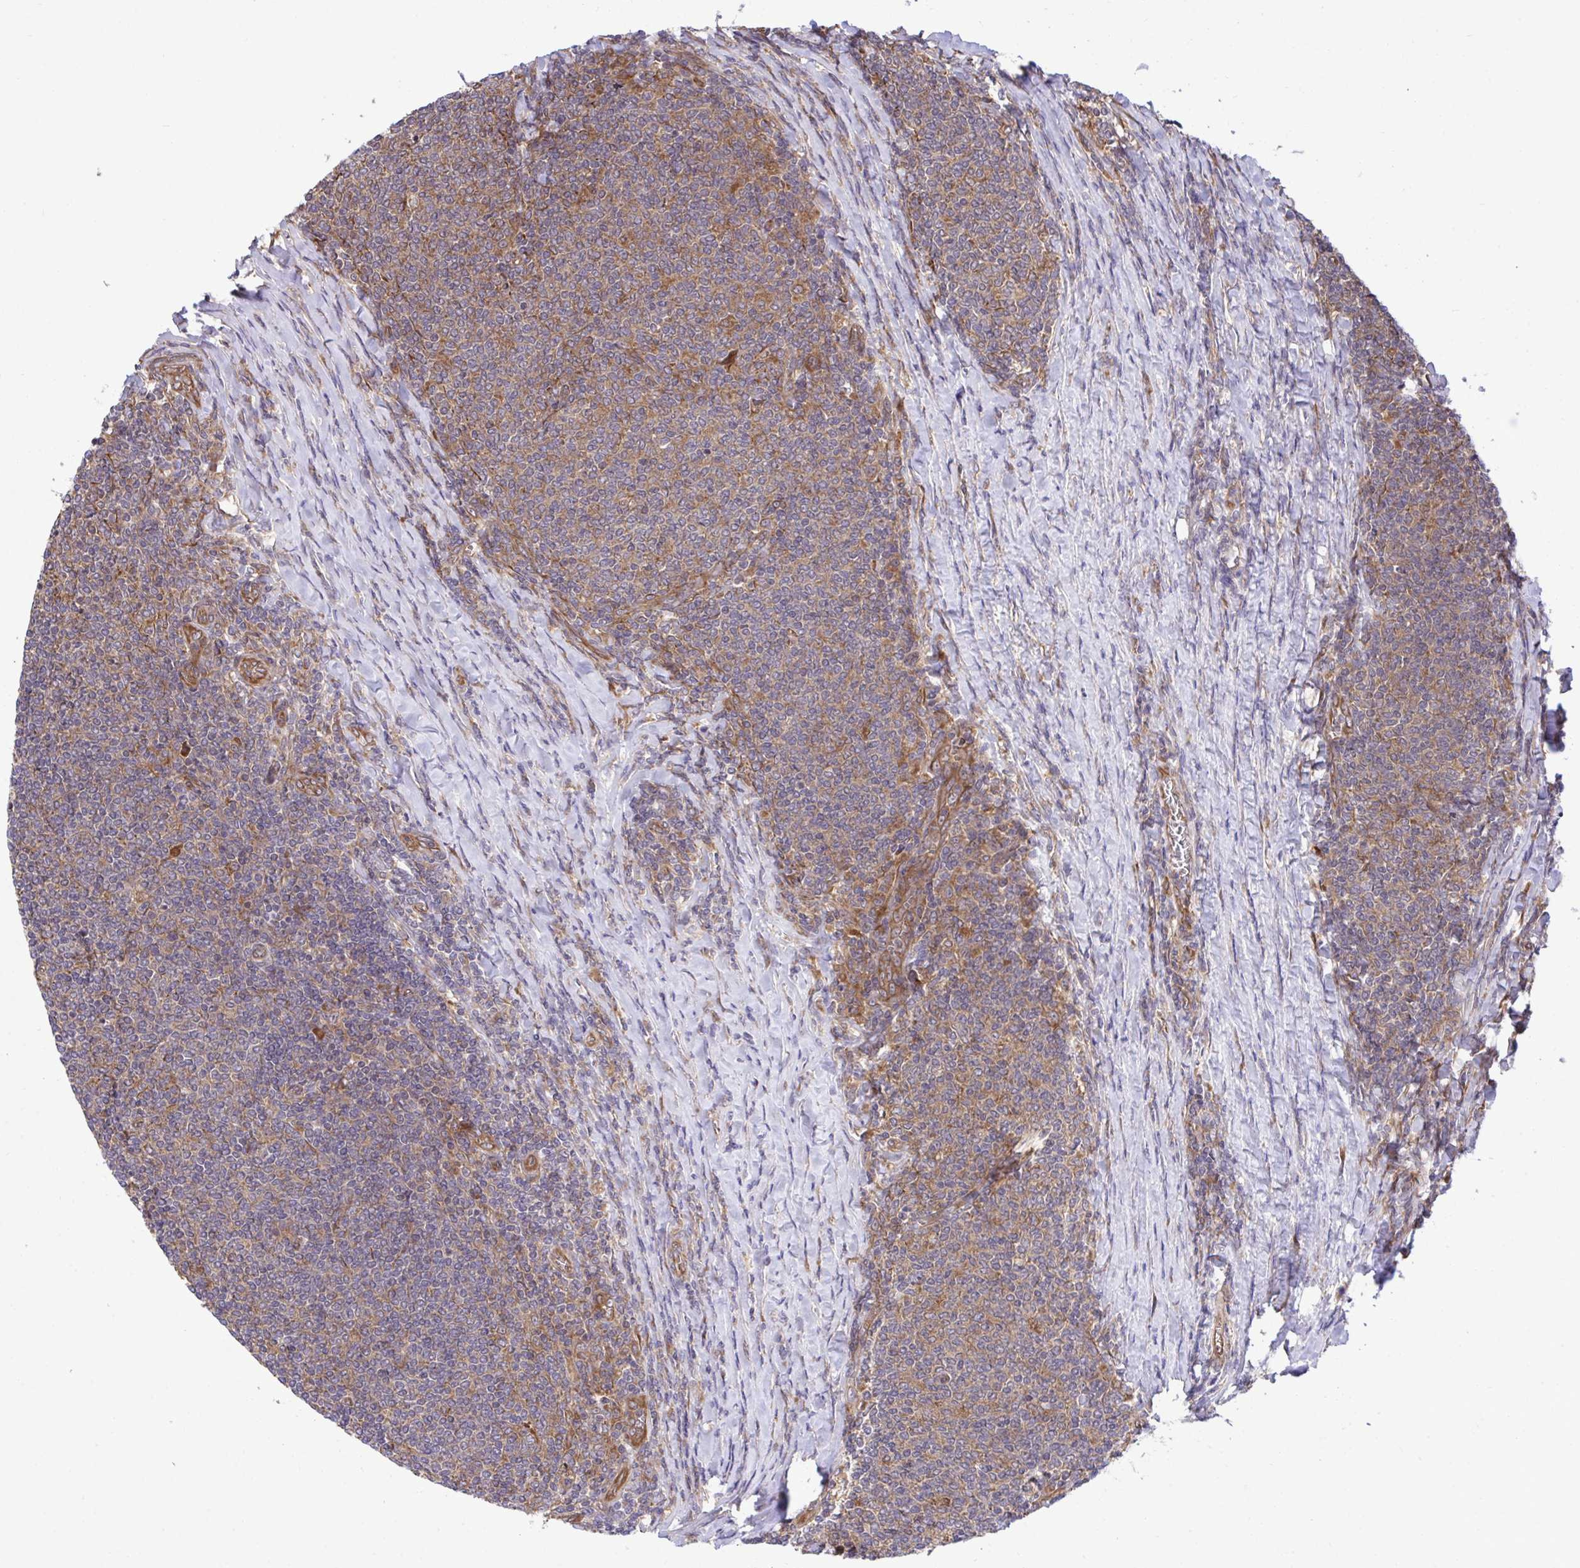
{"staining": {"intensity": "moderate", "quantity": "25%-75%", "location": "cytoplasmic/membranous"}, "tissue": "lymphoma", "cell_type": "Tumor cells", "image_type": "cancer", "snomed": [{"axis": "morphology", "description": "Malignant lymphoma, non-Hodgkin's type, Low grade"}, {"axis": "topography", "description": "Lymph node"}], "caption": "Immunohistochemical staining of lymphoma reveals medium levels of moderate cytoplasmic/membranous protein positivity in approximately 25%-75% of tumor cells.", "gene": "RPS15", "patient": {"sex": "male", "age": 52}}